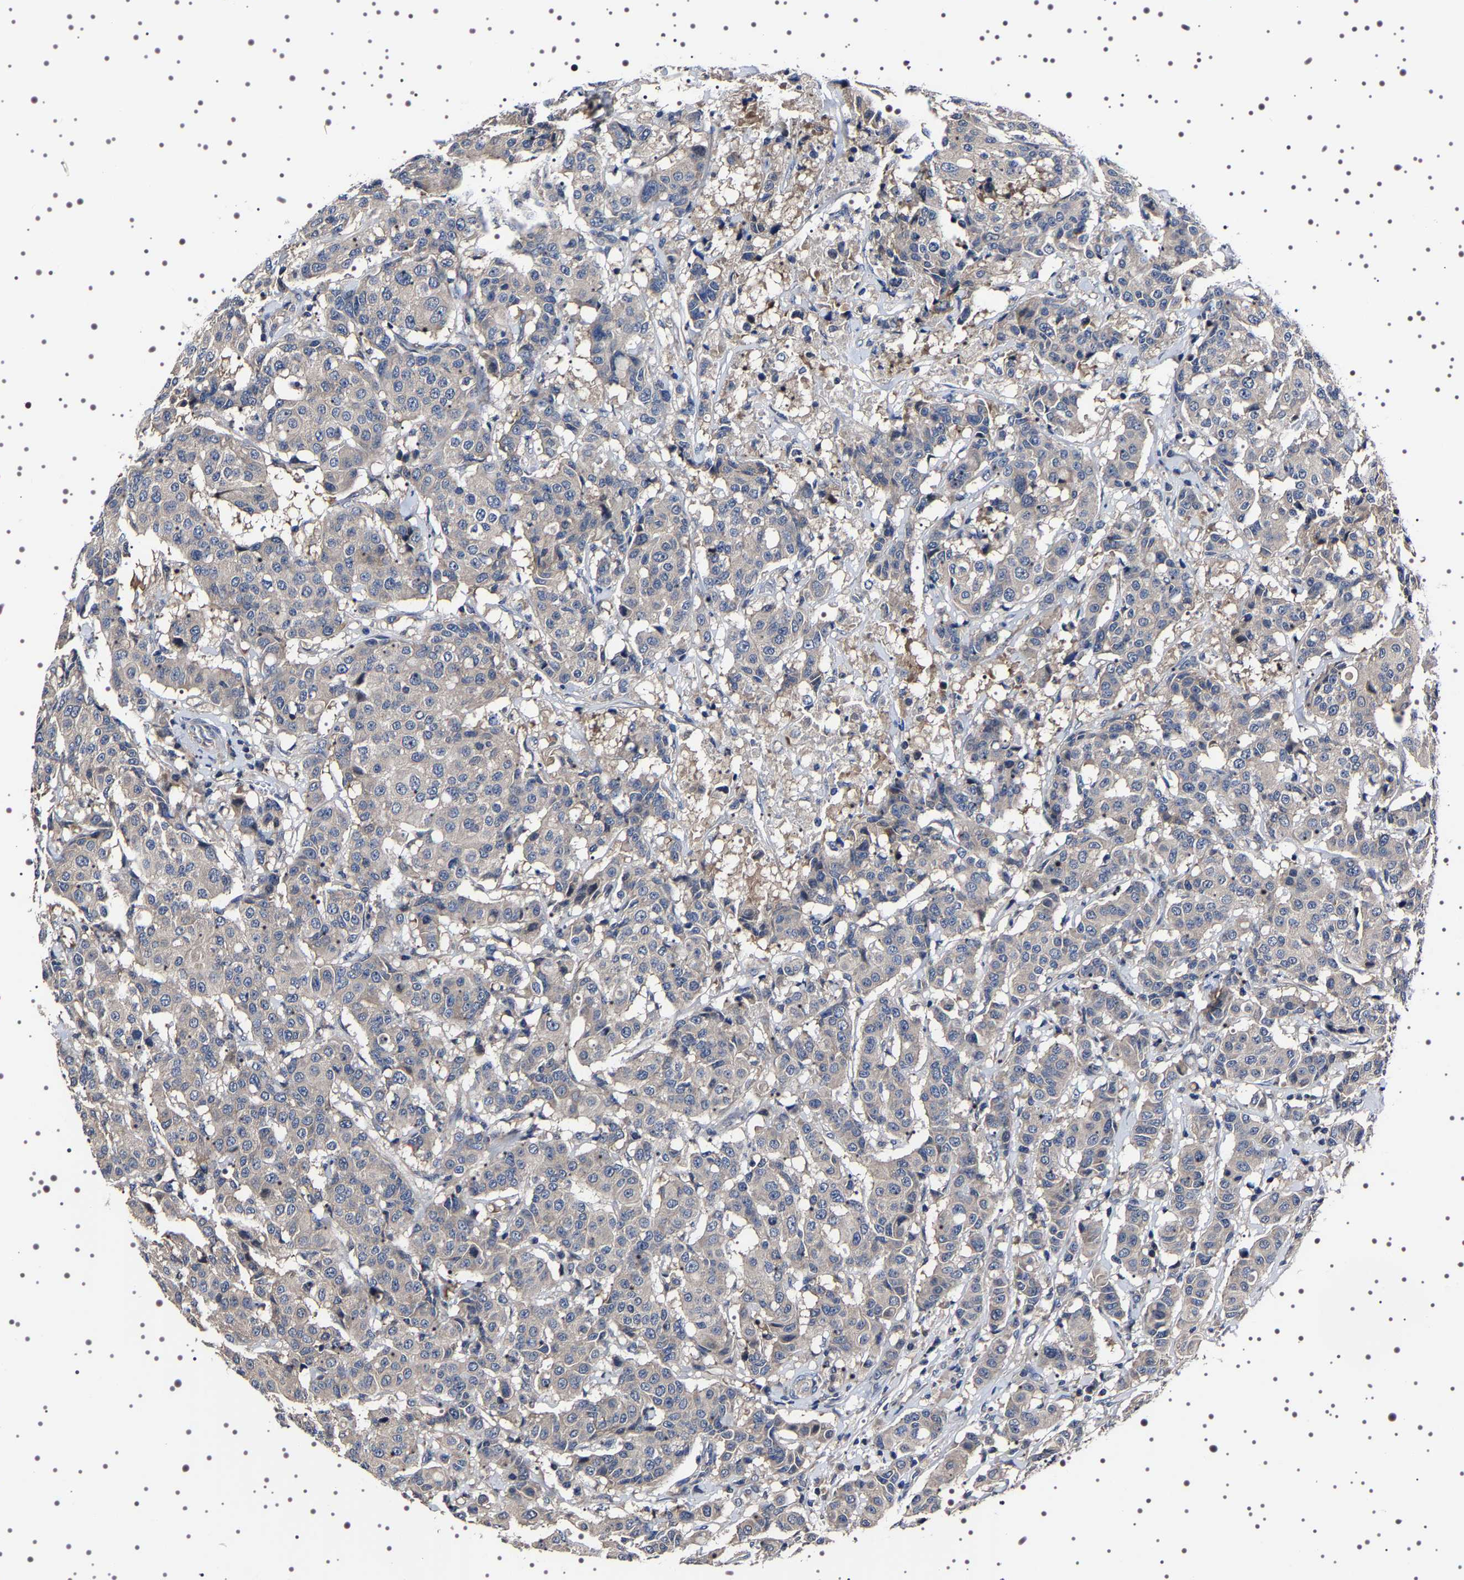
{"staining": {"intensity": "negative", "quantity": "none", "location": "none"}, "tissue": "breast cancer", "cell_type": "Tumor cells", "image_type": "cancer", "snomed": [{"axis": "morphology", "description": "Duct carcinoma"}, {"axis": "topography", "description": "Breast"}], "caption": "High power microscopy image of an immunohistochemistry (IHC) photomicrograph of intraductal carcinoma (breast), revealing no significant staining in tumor cells. The staining is performed using DAB brown chromogen with nuclei counter-stained in using hematoxylin.", "gene": "TARBP1", "patient": {"sex": "female", "age": 27}}